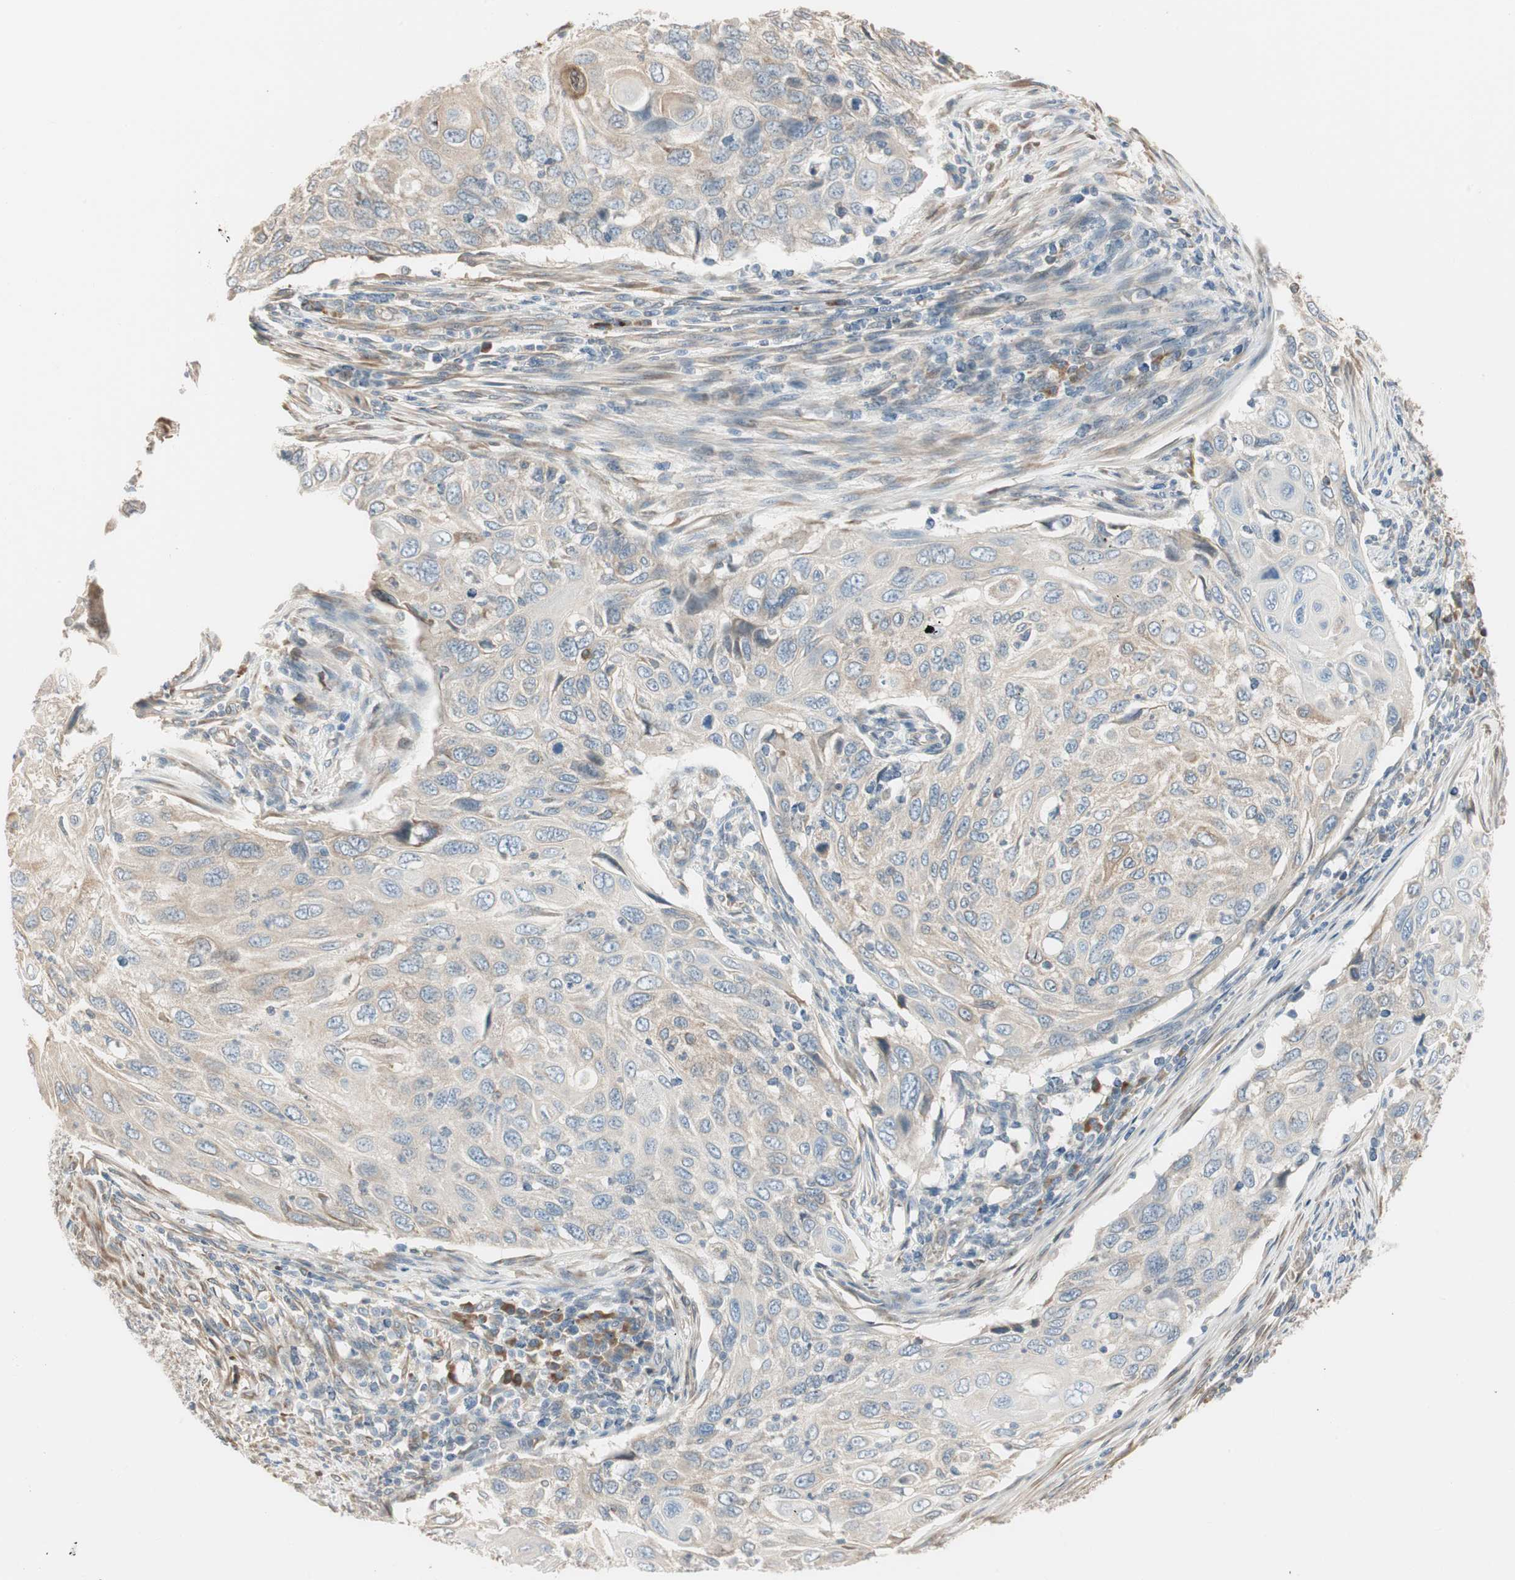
{"staining": {"intensity": "weak", "quantity": ">75%", "location": "cytoplasmic/membranous"}, "tissue": "cervical cancer", "cell_type": "Tumor cells", "image_type": "cancer", "snomed": [{"axis": "morphology", "description": "Squamous cell carcinoma, NOS"}, {"axis": "topography", "description": "Cervix"}], "caption": "Human squamous cell carcinoma (cervical) stained with a brown dye reveals weak cytoplasmic/membranous positive expression in about >75% of tumor cells.", "gene": "NUCB2", "patient": {"sex": "female", "age": 70}}